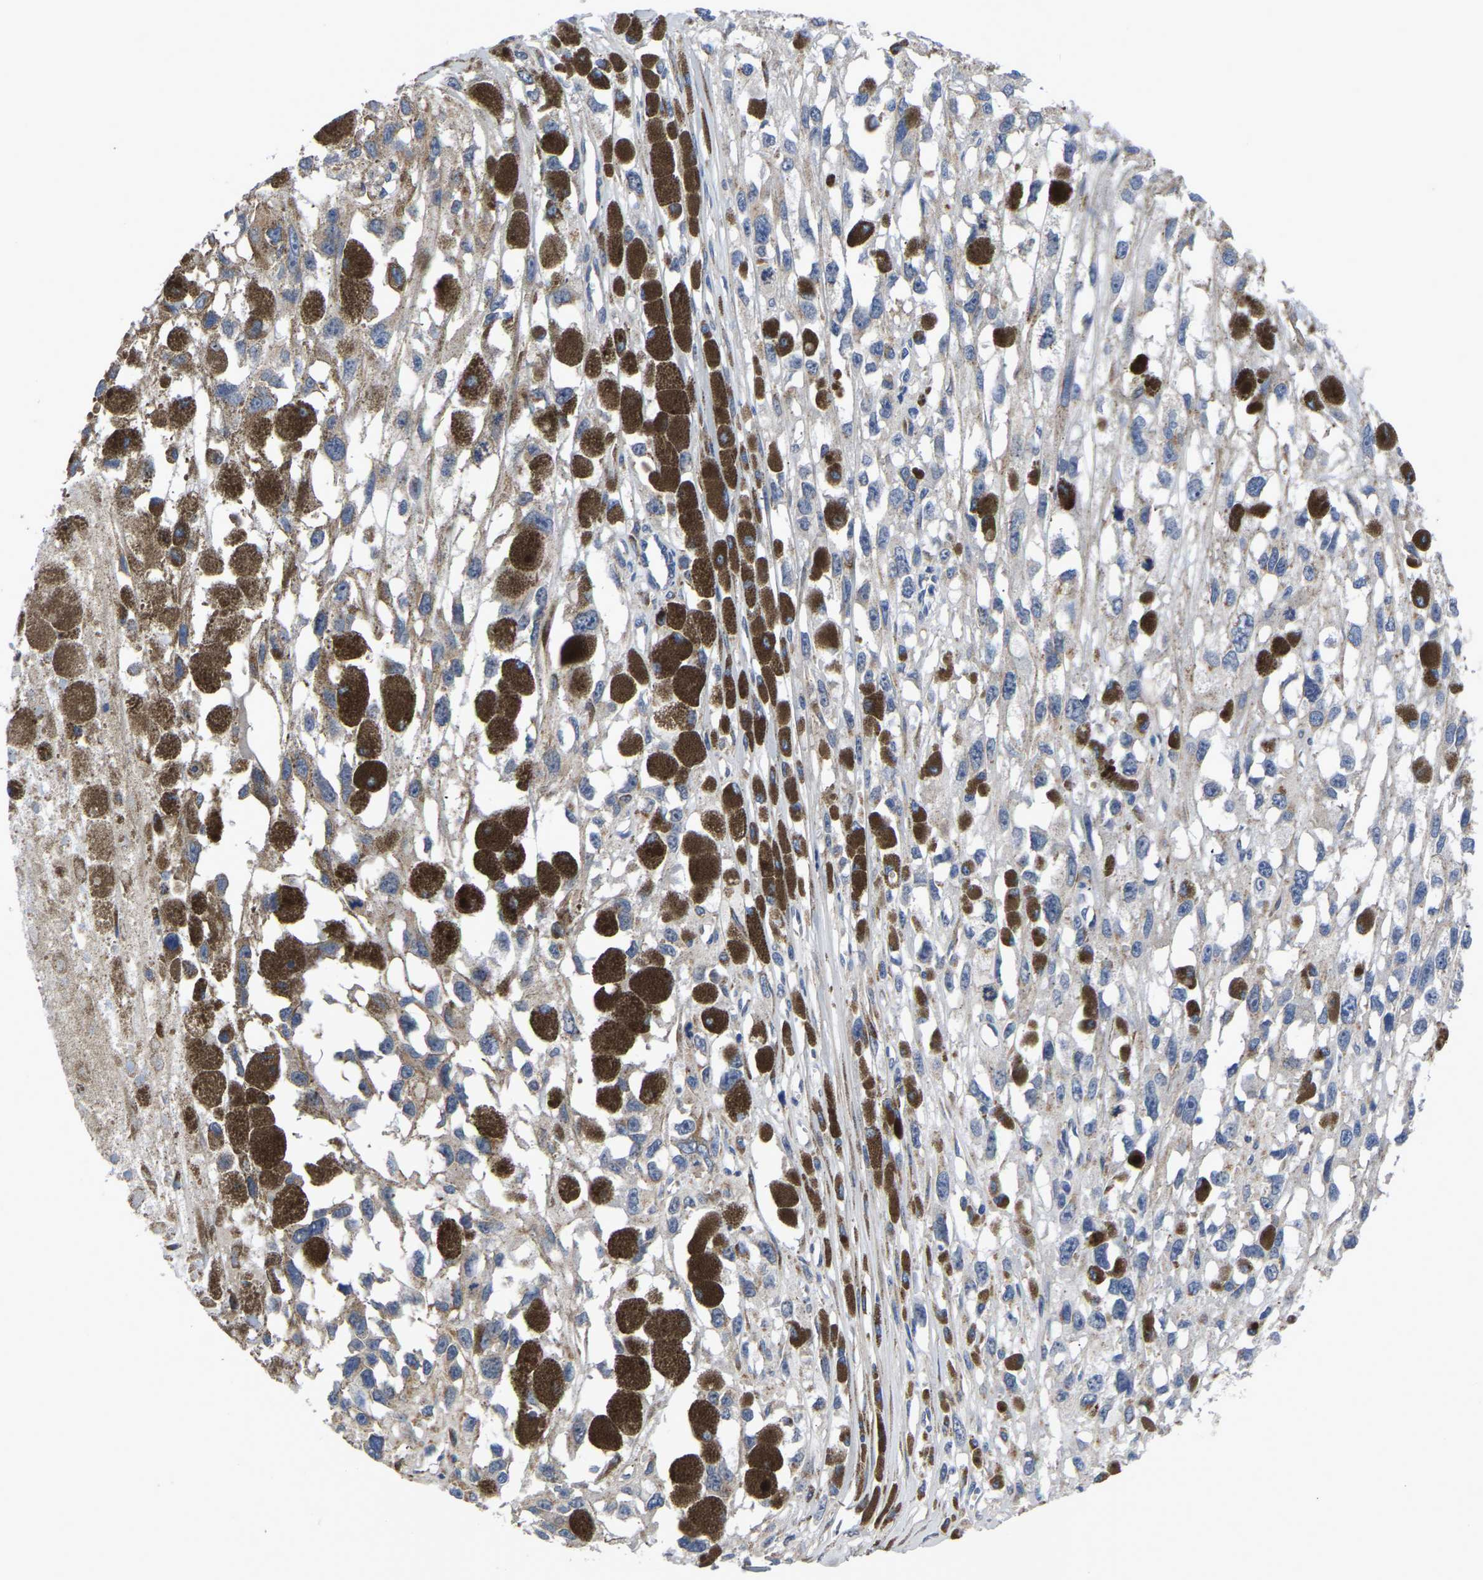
{"staining": {"intensity": "negative", "quantity": "none", "location": "none"}, "tissue": "melanoma", "cell_type": "Tumor cells", "image_type": "cancer", "snomed": [{"axis": "morphology", "description": "Malignant melanoma, Metastatic site"}, {"axis": "topography", "description": "Lymph node"}], "caption": "An image of malignant melanoma (metastatic site) stained for a protein shows no brown staining in tumor cells.", "gene": "PDLIM7", "patient": {"sex": "male", "age": 59}}